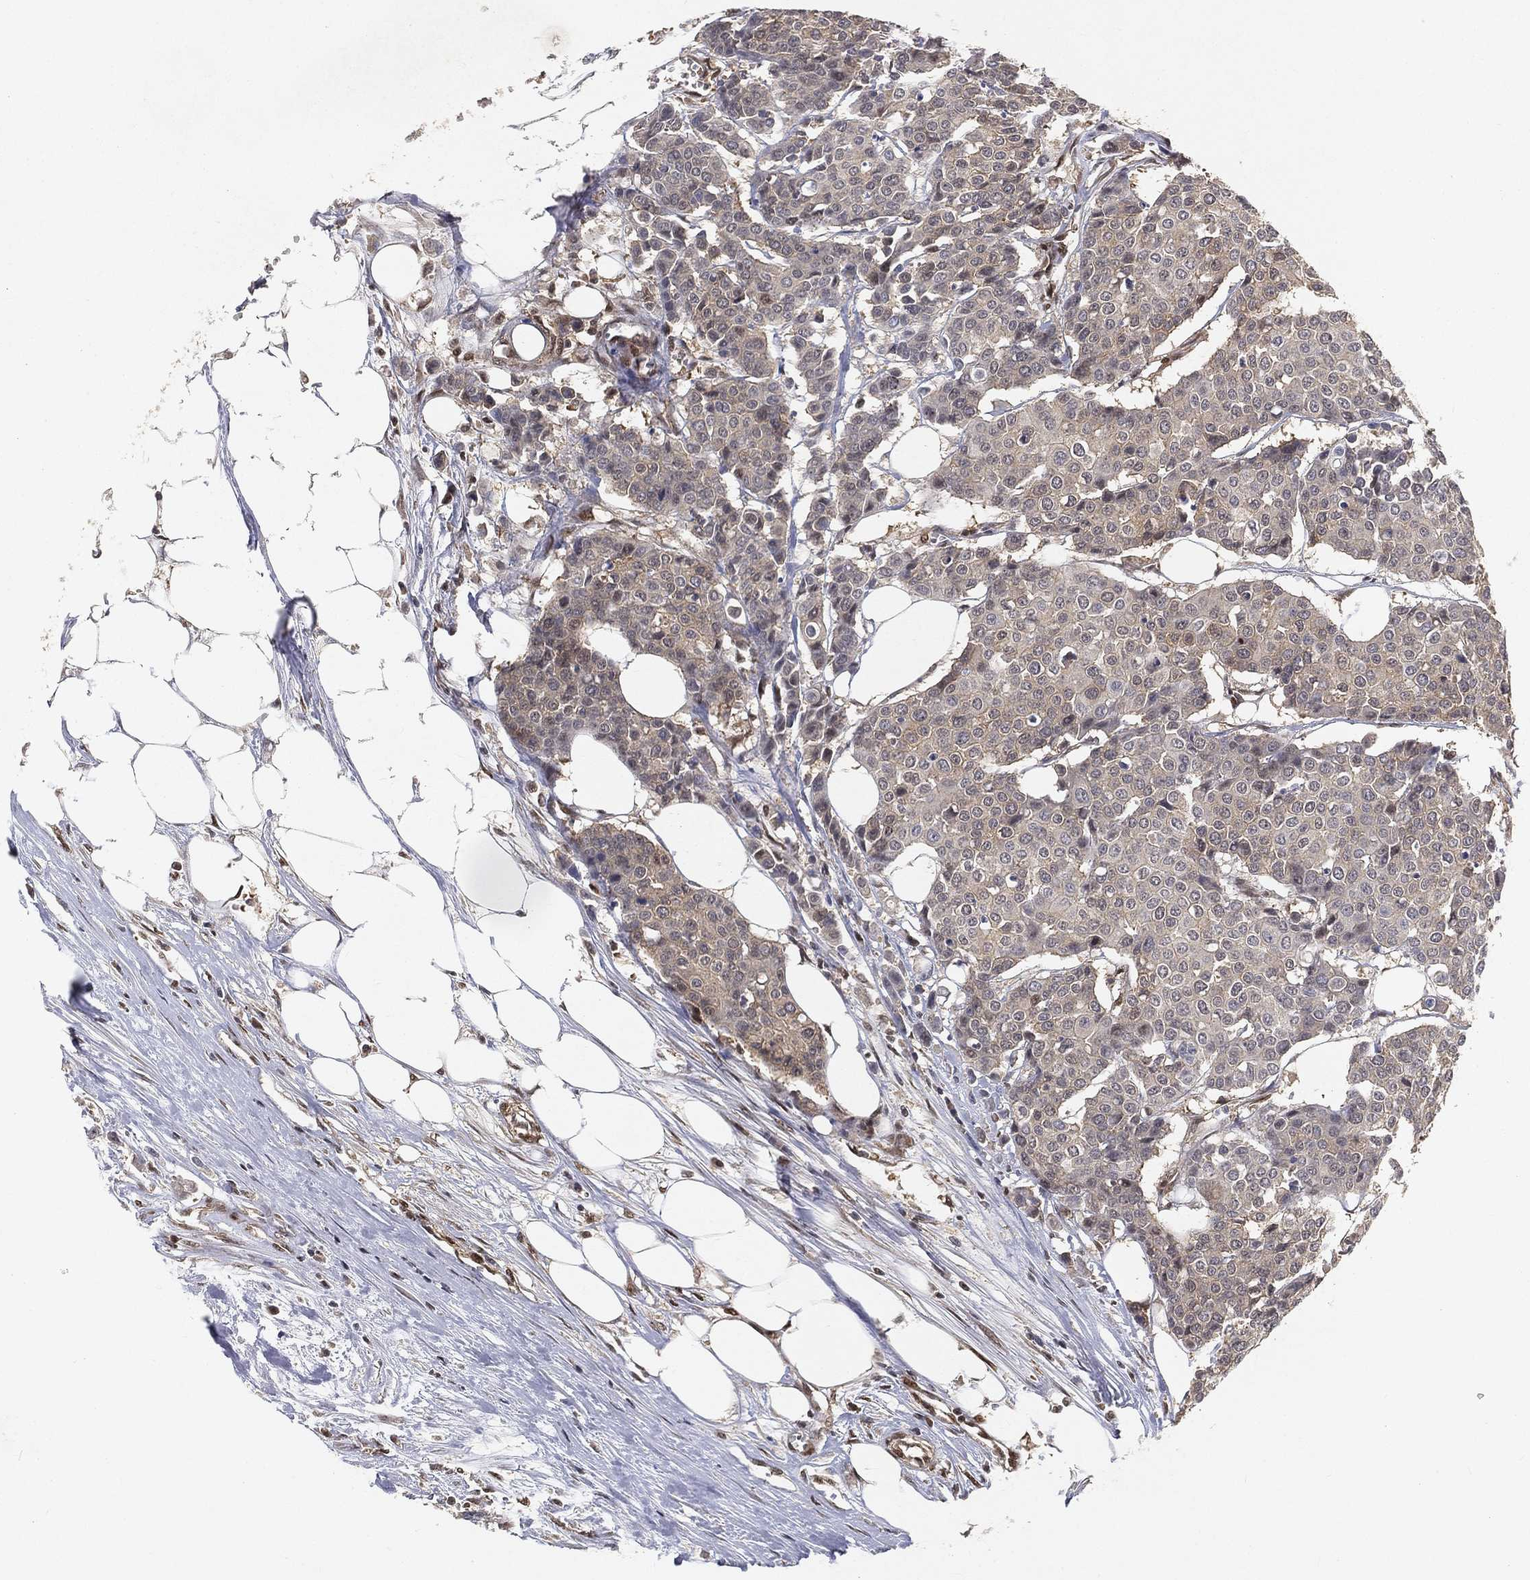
{"staining": {"intensity": "negative", "quantity": "none", "location": "none"}, "tissue": "carcinoid", "cell_type": "Tumor cells", "image_type": "cancer", "snomed": [{"axis": "morphology", "description": "Carcinoid, malignant, NOS"}, {"axis": "topography", "description": "Colon"}], "caption": "DAB immunohistochemical staining of human carcinoid exhibits no significant expression in tumor cells.", "gene": "CRTC3", "patient": {"sex": "male", "age": 81}}